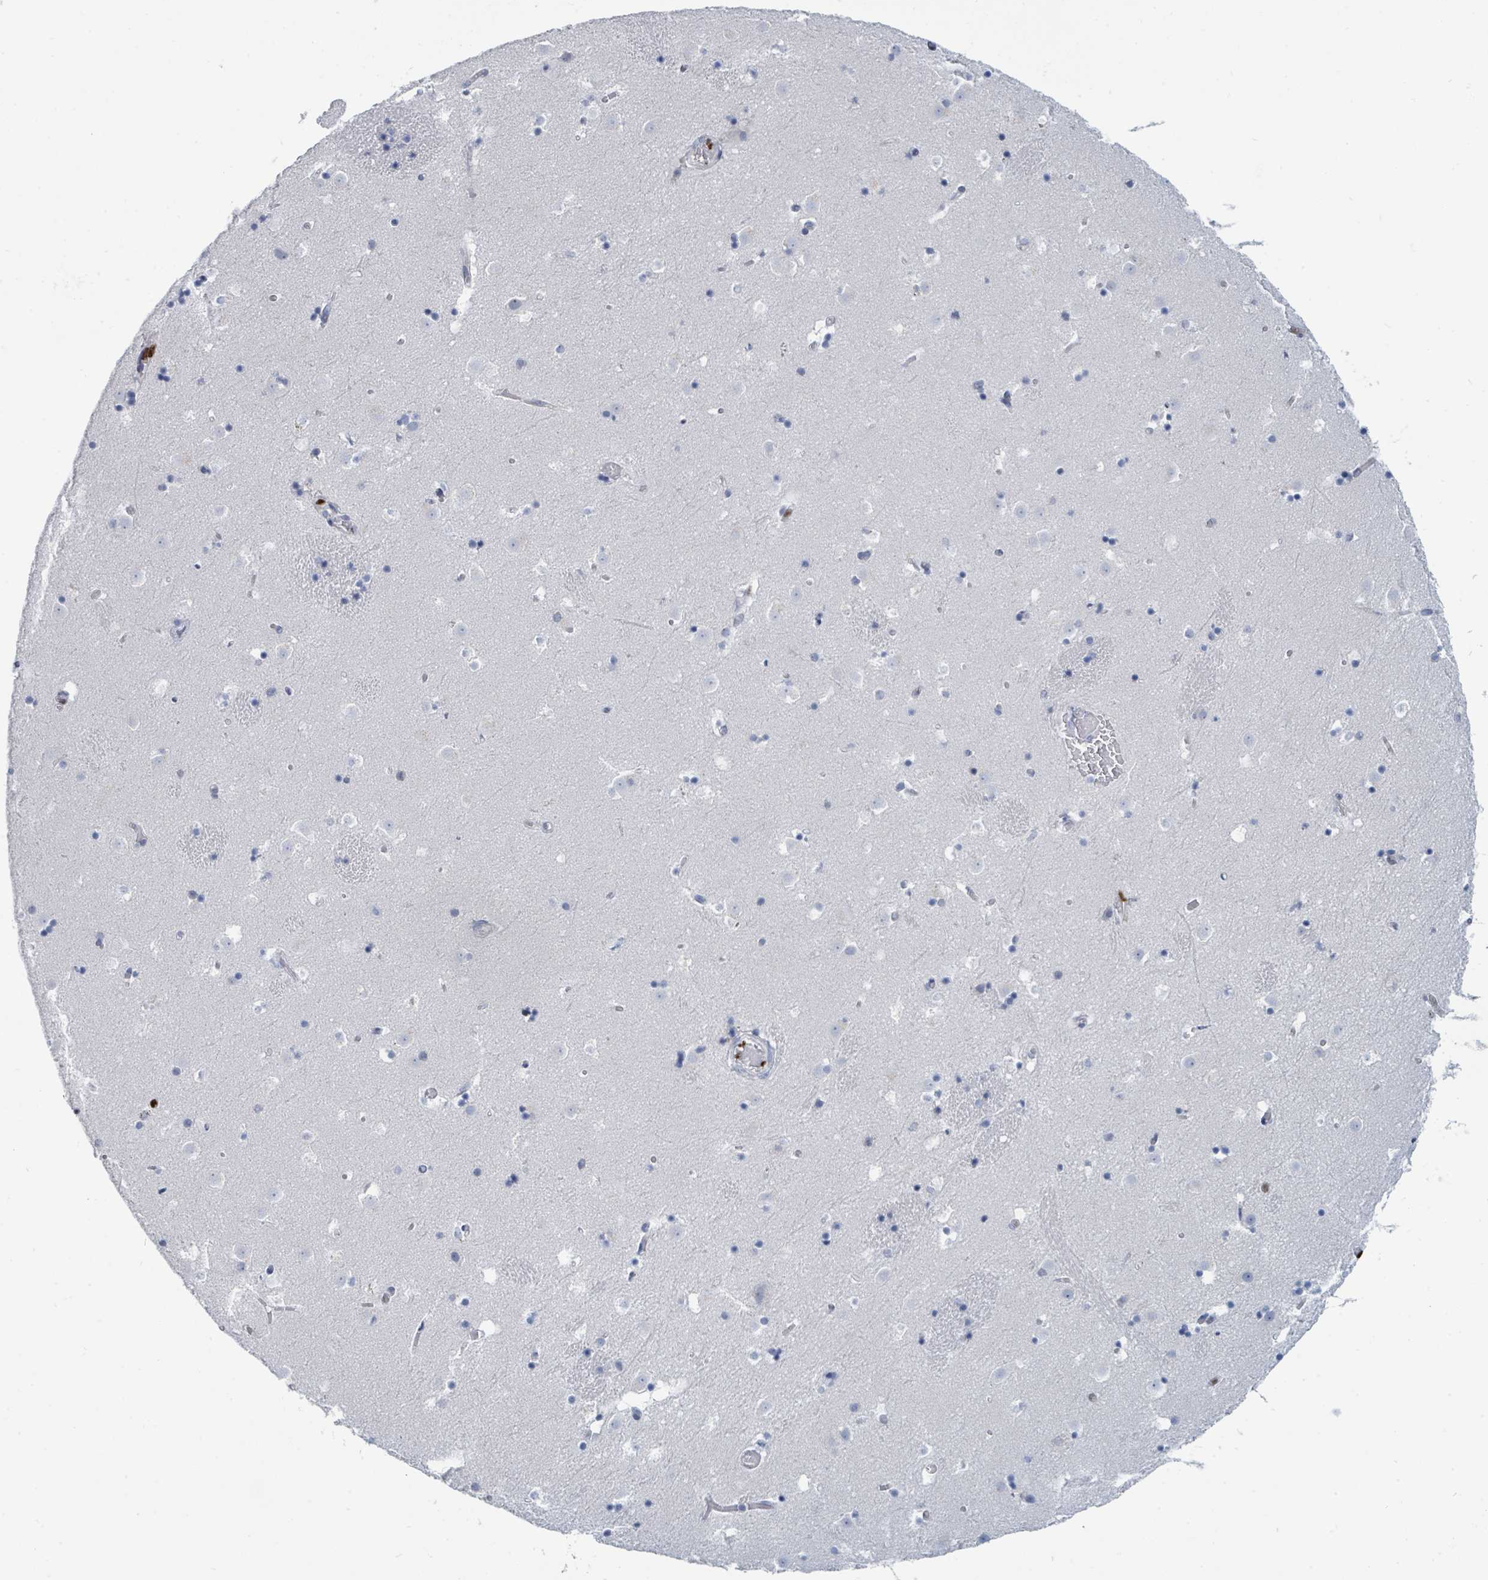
{"staining": {"intensity": "negative", "quantity": "none", "location": "none"}, "tissue": "caudate", "cell_type": "Glial cells", "image_type": "normal", "snomed": [{"axis": "morphology", "description": "Normal tissue, NOS"}, {"axis": "topography", "description": "Lateral ventricle wall"}], "caption": "Human caudate stained for a protein using immunohistochemistry displays no expression in glial cells.", "gene": "SUMO2", "patient": {"sex": "male", "age": 25}}